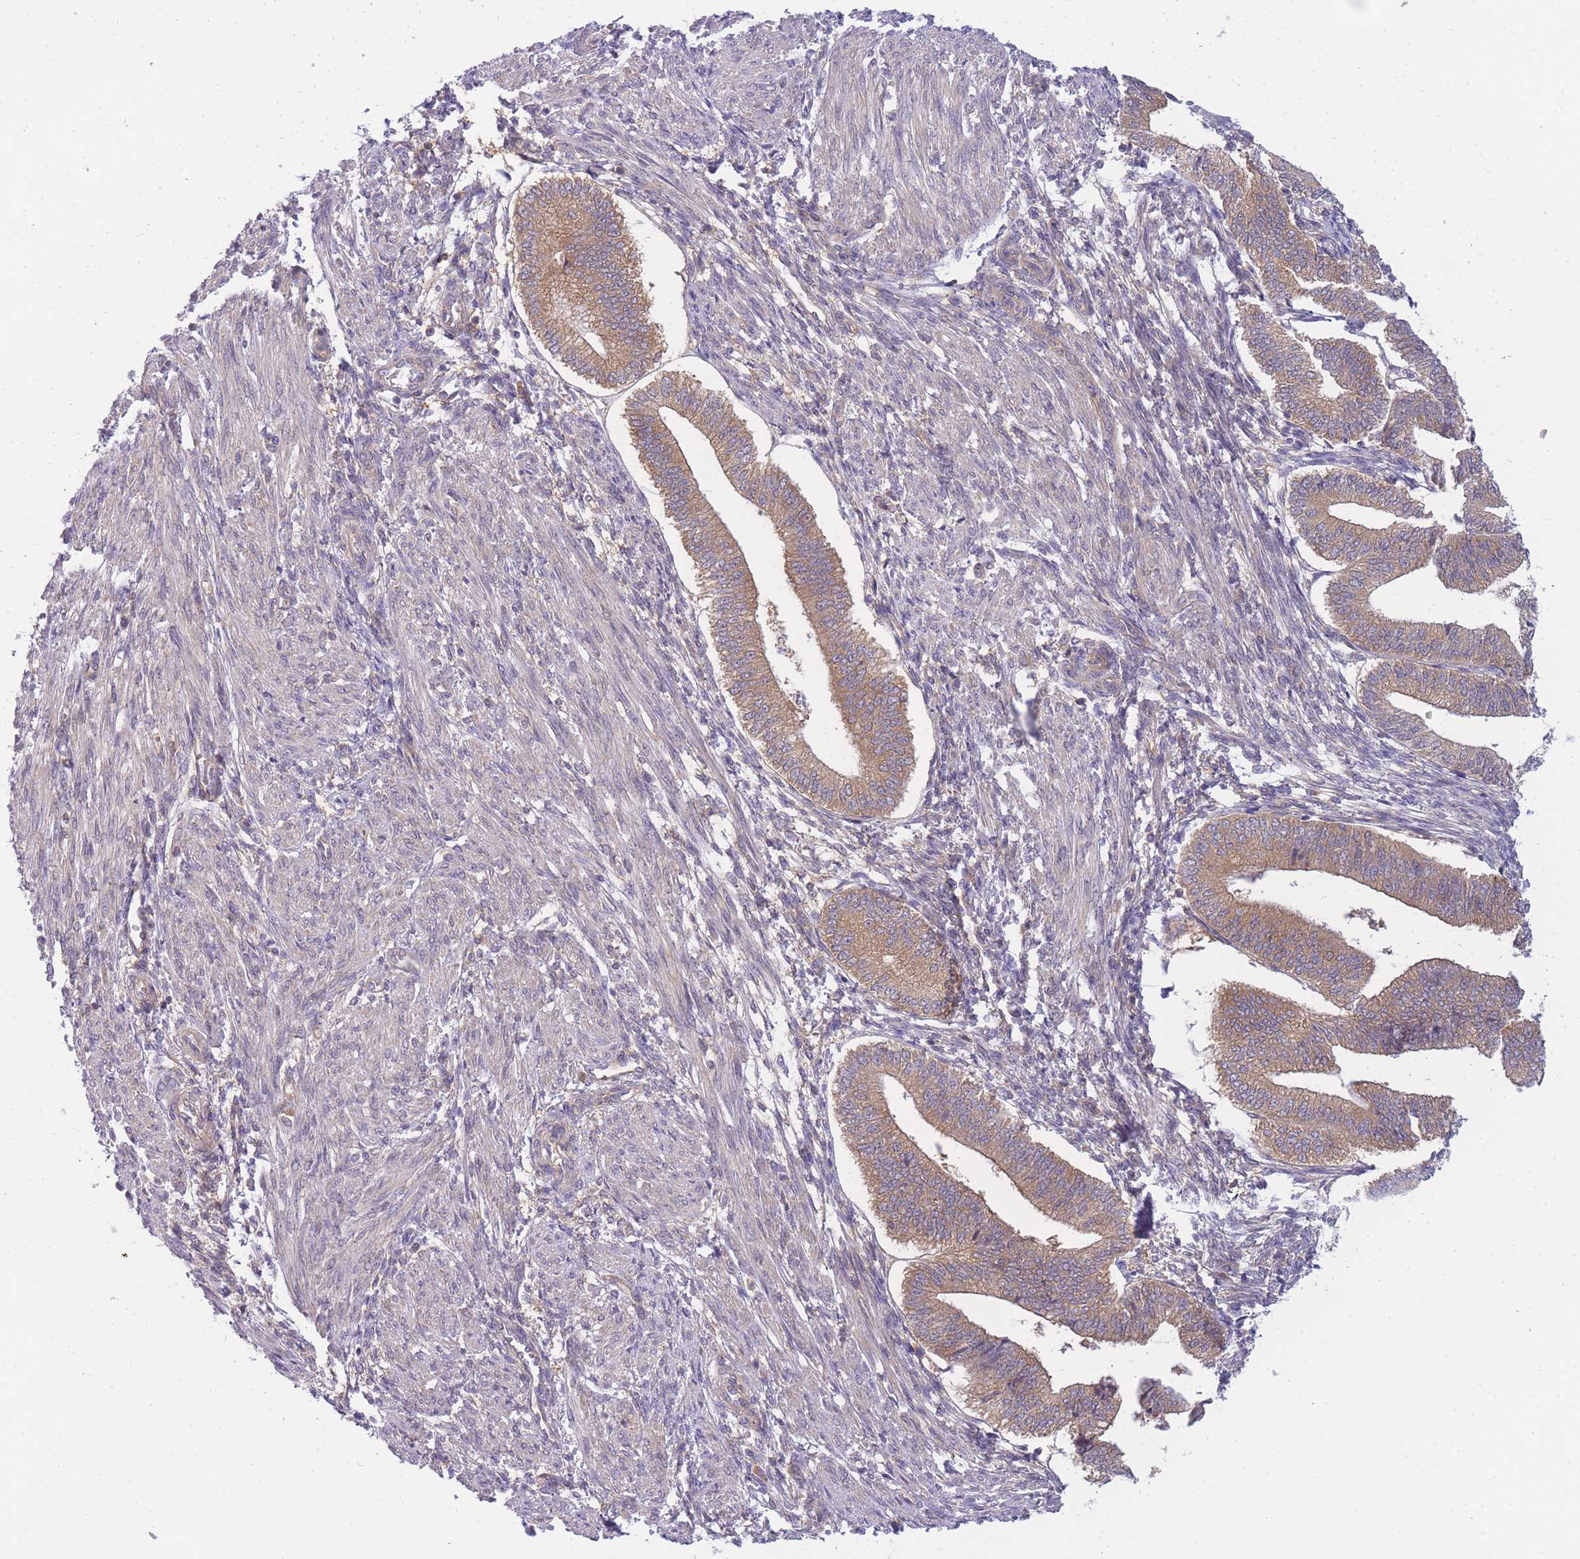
{"staining": {"intensity": "weak", "quantity": ">75%", "location": "cytoplasmic/membranous"}, "tissue": "endometrium", "cell_type": "Cells in endometrial stroma", "image_type": "normal", "snomed": [{"axis": "morphology", "description": "Normal tissue, NOS"}, {"axis": "topography", "description": "Endometrium"}], "caption": "IHC of unremarkable human endometrium demonstrates low levels of weak cytoplasmic/membranous positivity in about >75% of cells in endometrial stroma.", "gene": "PFDN6", "patient": {"sex": "female", "age": 34}}